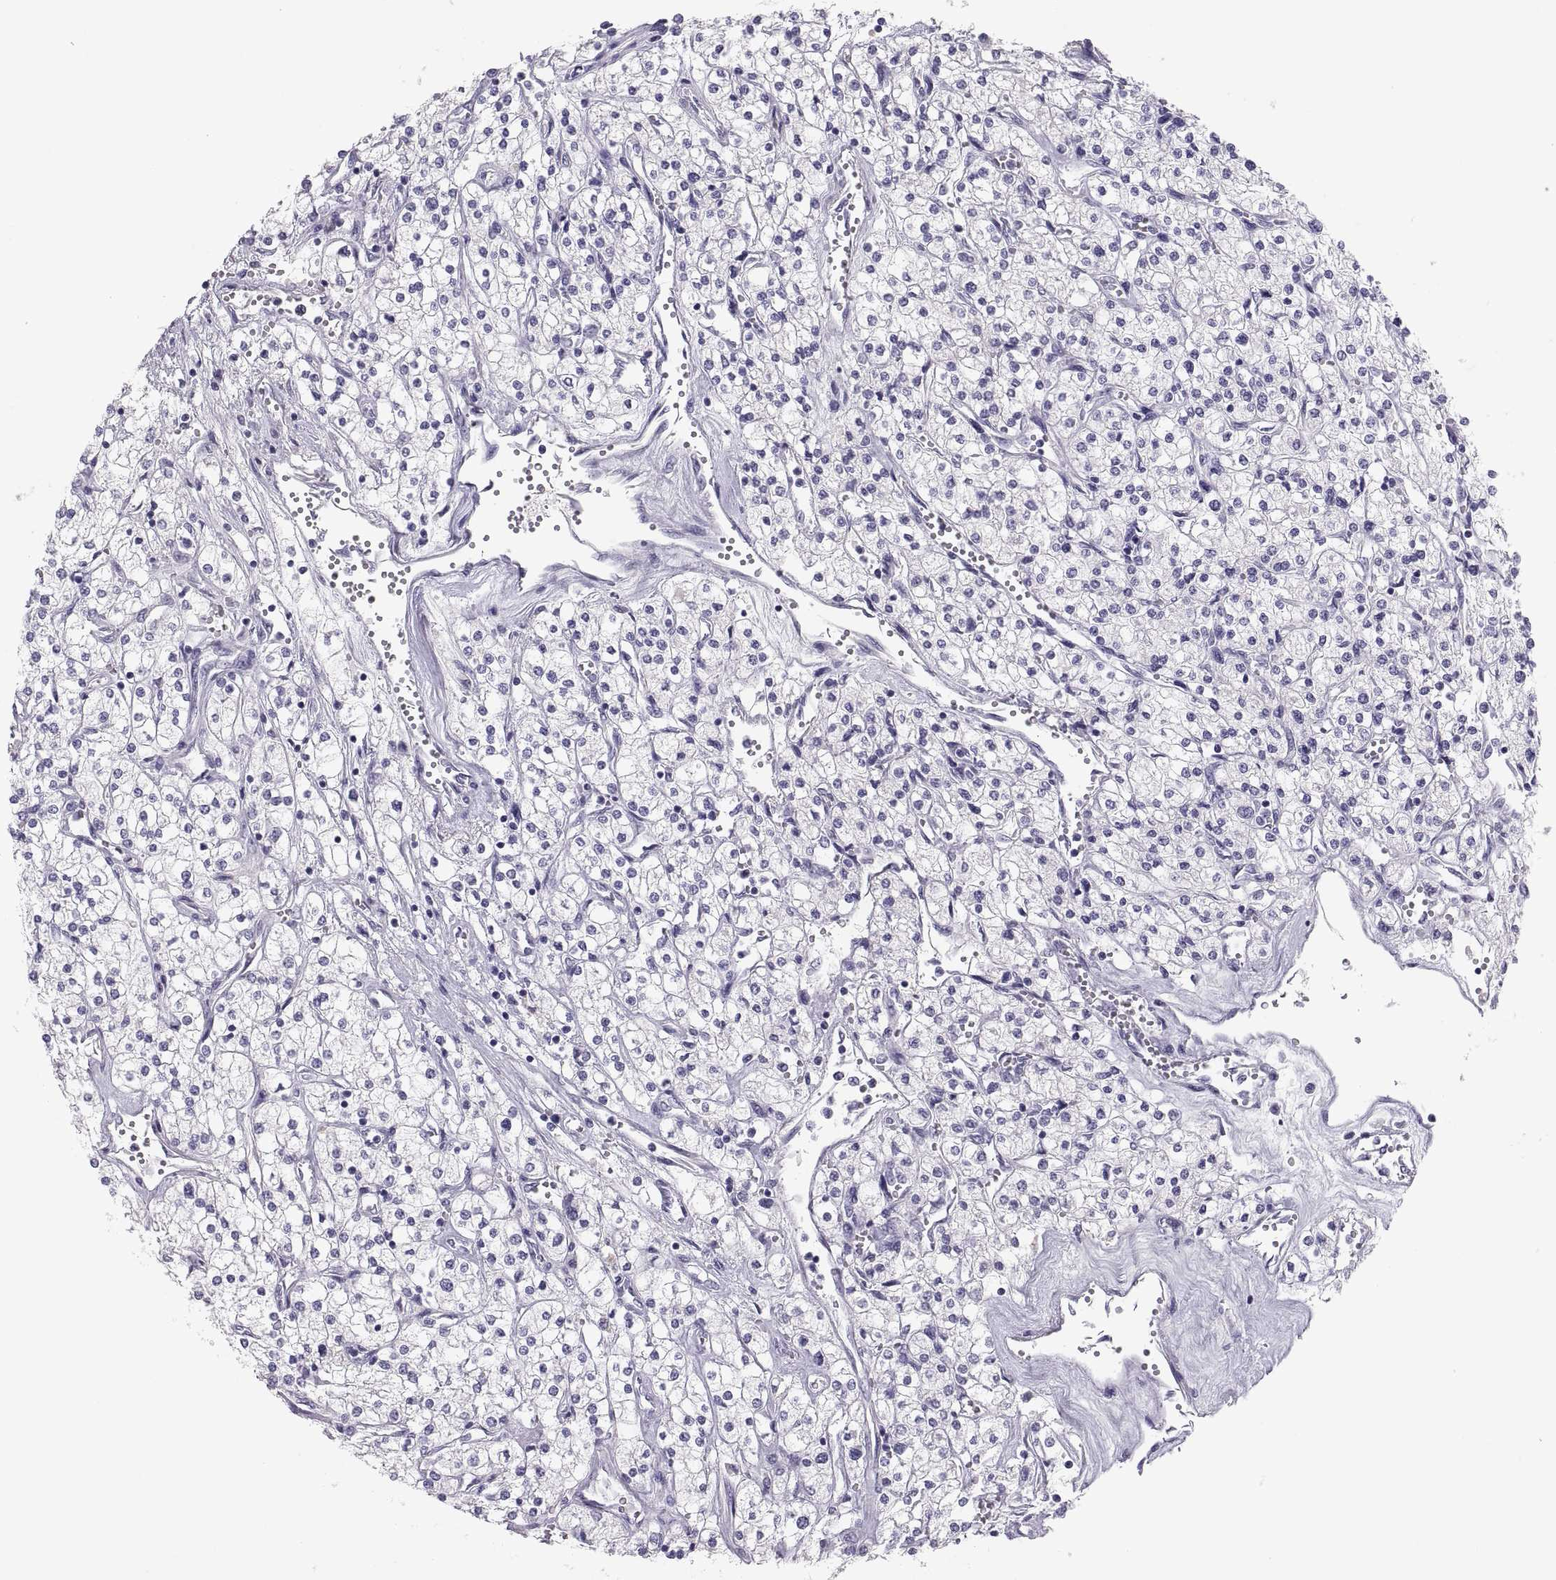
{"staining": {"intensity": "negative", "quantity": "none", "location": "none"}, "tissue": "renal cancer", "cell_type": "Tumor cells", "image_type": "cancer", "snomed": [{"axis": "morphology", "description": "Adenocarcinoma, NOS"}, {"axis": "topography", "description": "Kidney"}], "caption": "Immunohistochemistry of human renal cancer (adenocarcinoma) exhibits no staining in tumor cells.", "gene": "MAGEB2", "patient": {"sex": "male", "age": 80}}